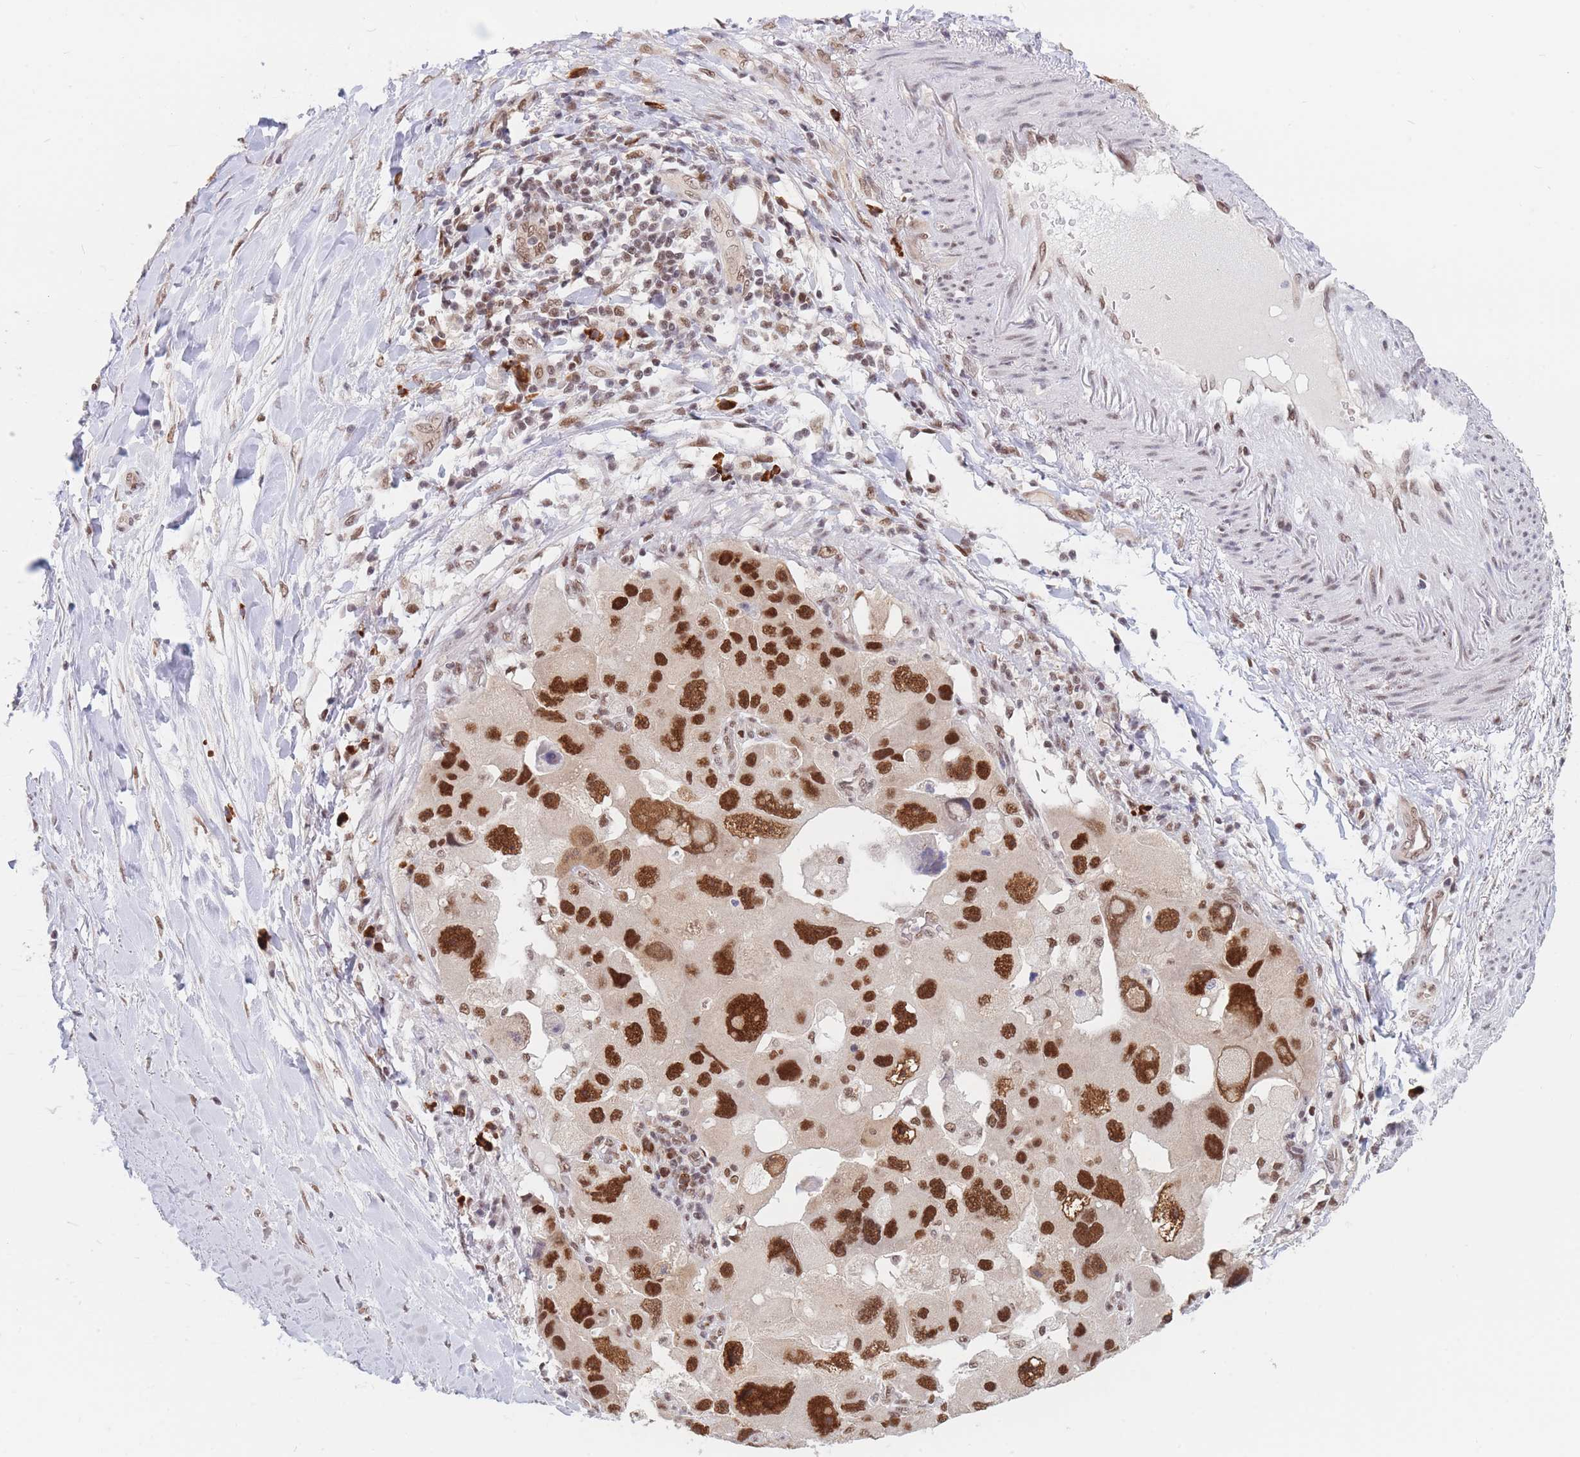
{"staining": {"intensity": "strong", "quantity": ">75%", "location": "nuclear"}, "tissue": "lung cancer", "cell_type": "Tumor cells", "image_type": "cancer", "snomed": [{"axis": "morphology", "description": "Adenocarcinoma, NOS"}, {"axis": "topography", "description": "Lung"}], "caption": "Strong nuclear expression for a protein is appreciated in about >75% of tumor cells of lung adenocarcinoma using IHC.", "gene": "SMAD9", "patient": {"sex": "female", "age": 54}}